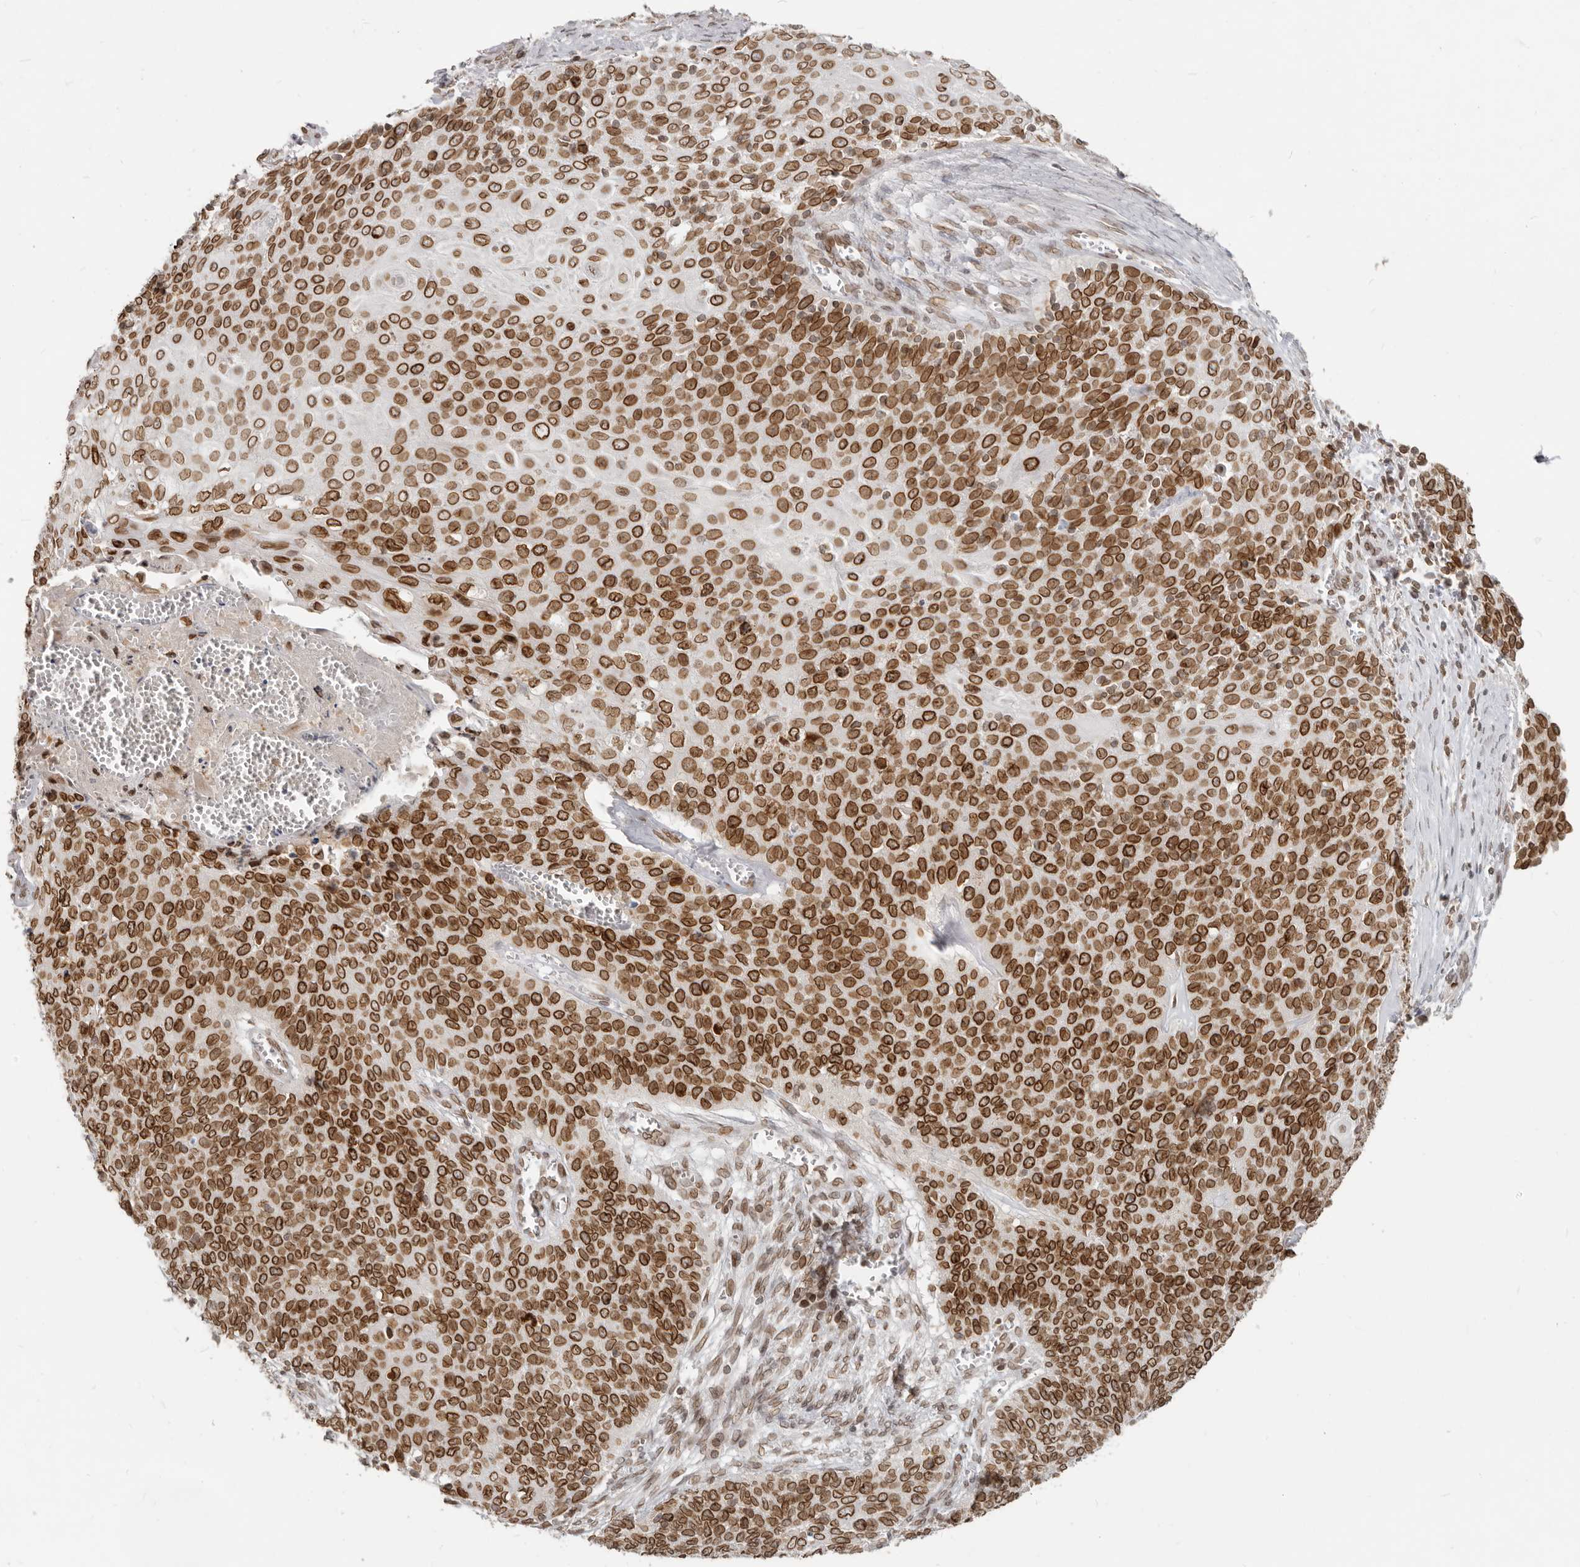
{"staining": {"intensity": "strong", "quantity": ">75%", "location": "cytoplasmic/membranous,nuclear"}, "tissue": "cervical cancer", "cell_type": "Tumor cells", "image_type": "cancer", "snomed": [{"axis": "morphology", "description": "Squamous cell carcinoma, NOS"}, {"axis": "topography", "description": "Cervix"}], "caption": "Cervical cancer (squamous cell carcinoma) tissue demonstrates strong cytoplasmic/membranous and nuclear staining in about >75% of tumor cells", "gene": "NUP153", "patient": {"sex": "female", "age": 39}}